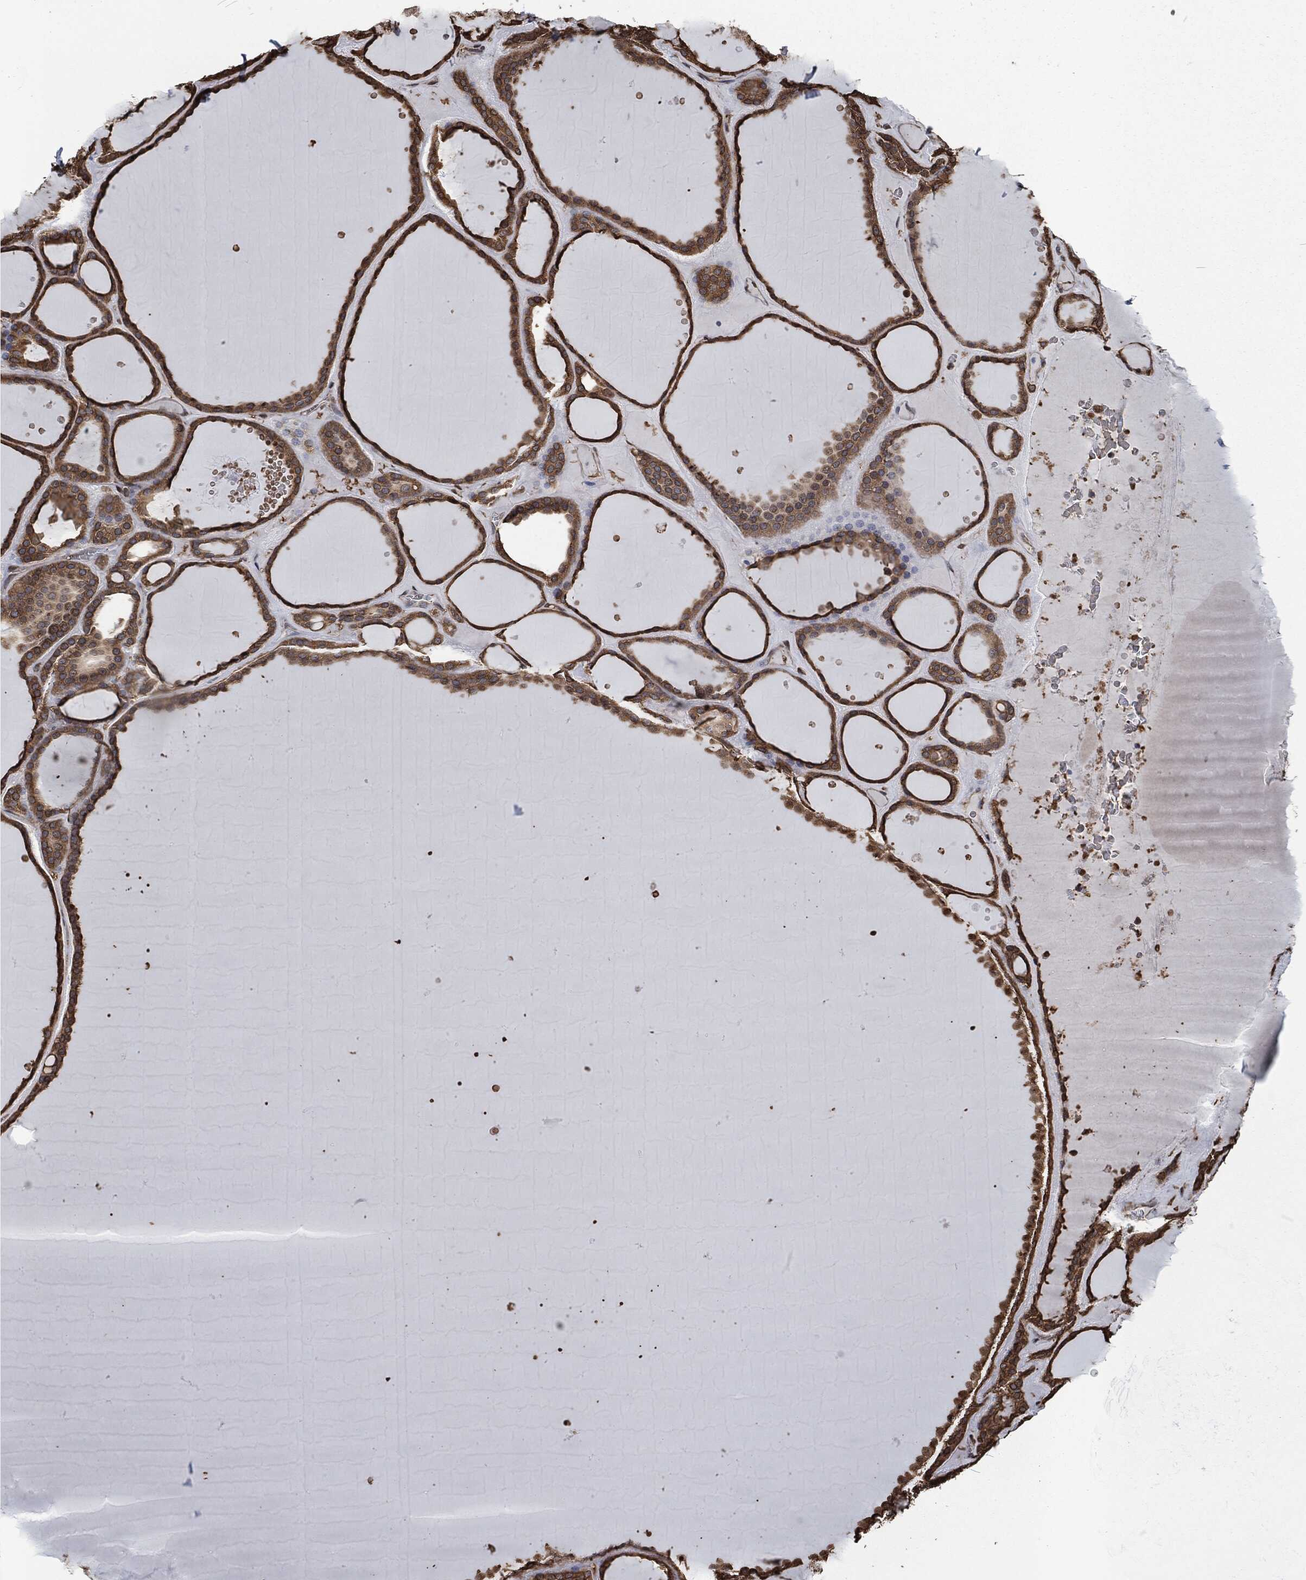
{"staining": {"intensity": "moderate", "quantity": "25%-75%", "location": "cytoplasmic/membranous"}, "tissue": "thyroid gland", "cell_type": "Glandular cells", "image_type": "normal", "snomed": [{"axis": "morphology", "description": "Normal tissue, NOS"}, {"axis": "topography", "description": "Thyroid gland"}], "caption": "Thyroid gland stained with immunohistochemistry (IHC) shows moderate cytoplasmic/membranous expression in approximately 25%-75% of glandular cells. Nuclei are stained in blue.", "gene": "PRDX4", "patient": {"sex": "male", "age": 63}}